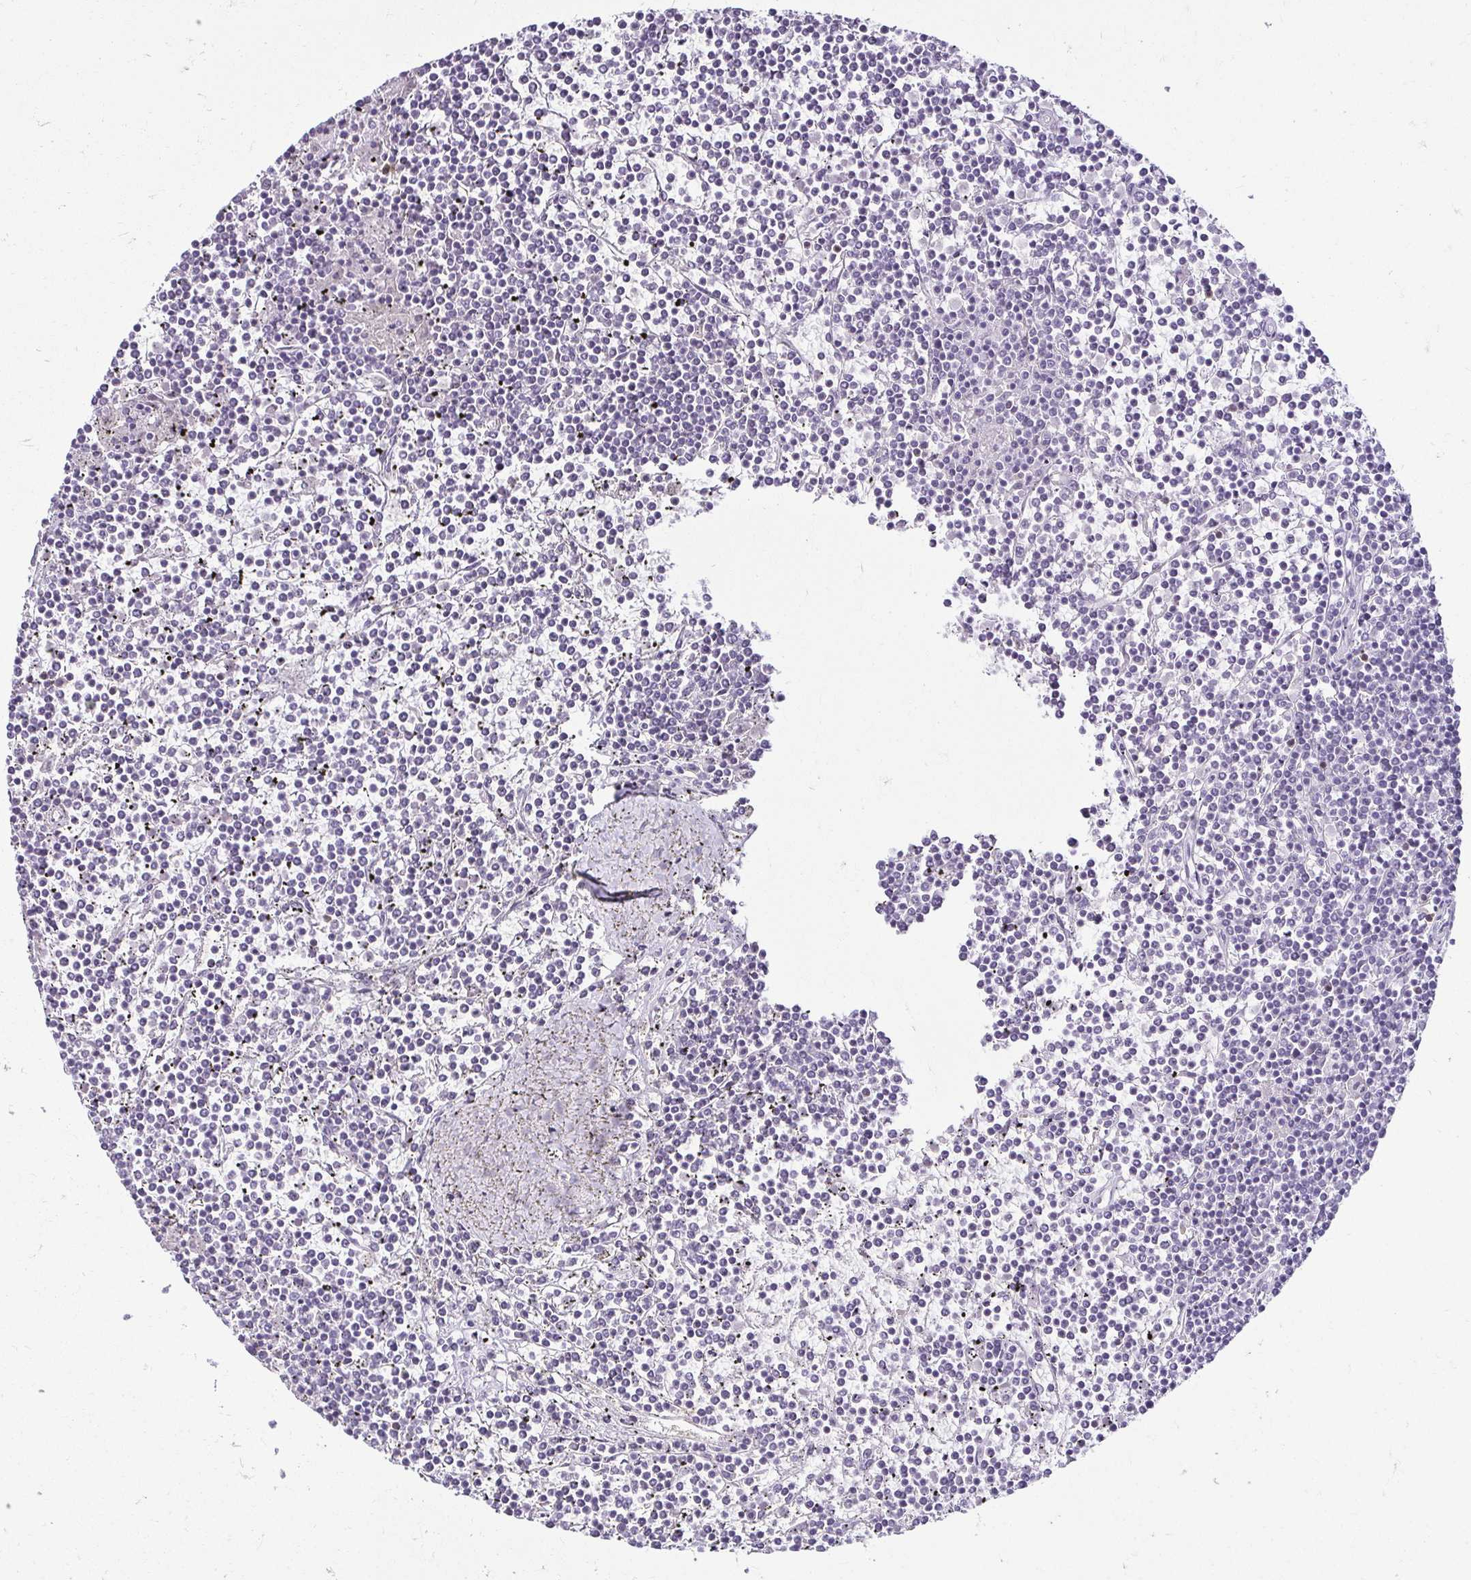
{"staining": {"intensity": "negative", "quantity": "none", "location": "none"}, "tissue": "lymphoma", "cell_type": "Tumor cells", "image_type": "cancer", "snomed": [{"axis": "morphology", "description": "Malignant lymphoma, non-Hodgkin's type, Low grade"}, {"axis": "topography", "description": "Spleen"}], "caption": "Tumor cells are negative for protein expression in human malignant lymphoma, non-Hodgkin's type (low-grade).", "gene": "HOPX", "patient": {"sex": "female", "age": 19}}